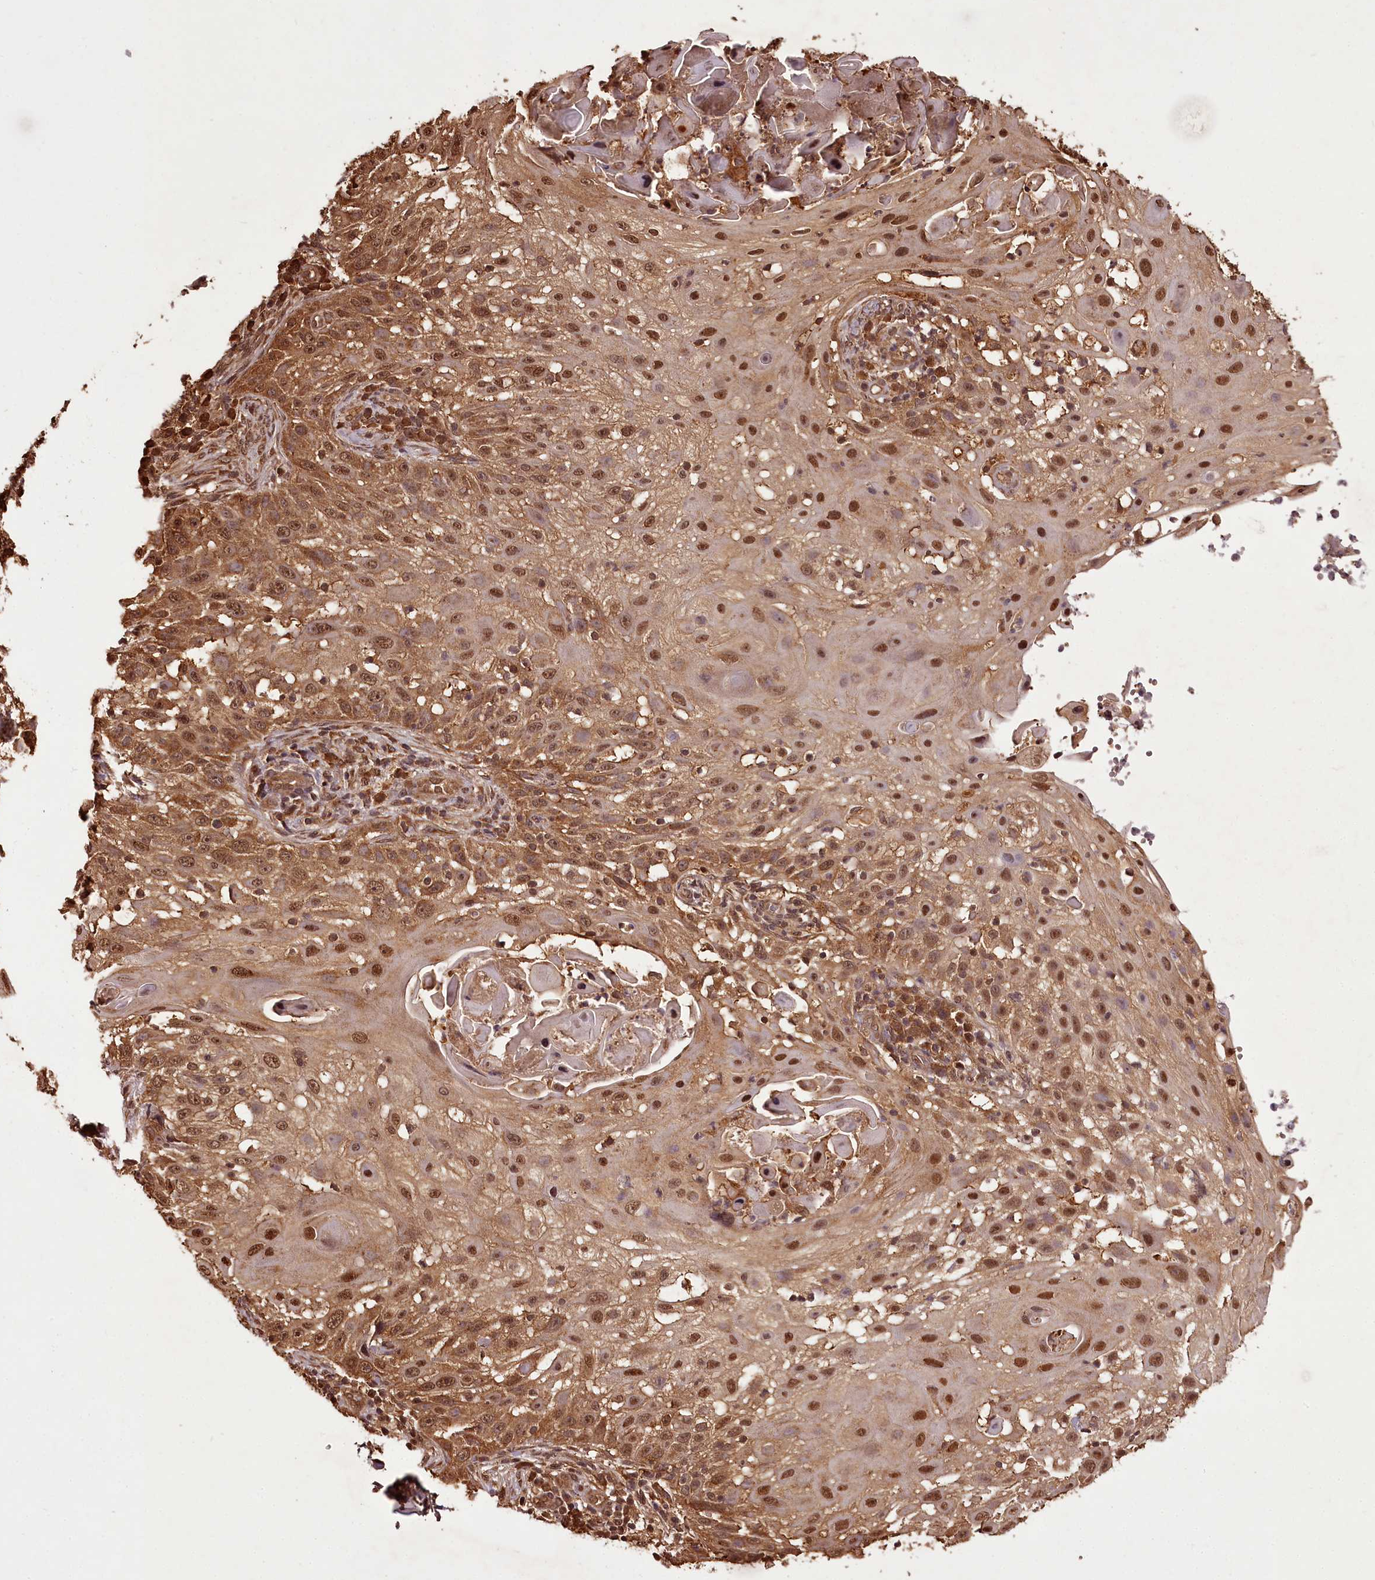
{"staining": {"intensity": "moderate", "quantity": ">75%", "location": "cytoplasmic/membranous,nuclear"}, "tissue": "skin cancer", "cell_type": "Tumor cells", "image_type": "cancer", "snomed": [{"axis": "morphology", "description": "Squamous cell carcinoma, NOS"}, {"axis": "topography", "description": "Skin"}], "caption": "Skin cancer (squamous cell carcinoma) stained for a protein (brown) shows moderate cytoplasmic/membranous and nuclear positive staining in approximately >75% of tumor cells.", "gene": "NPRL2", "patient": {"sex": "female", "age": 44}}